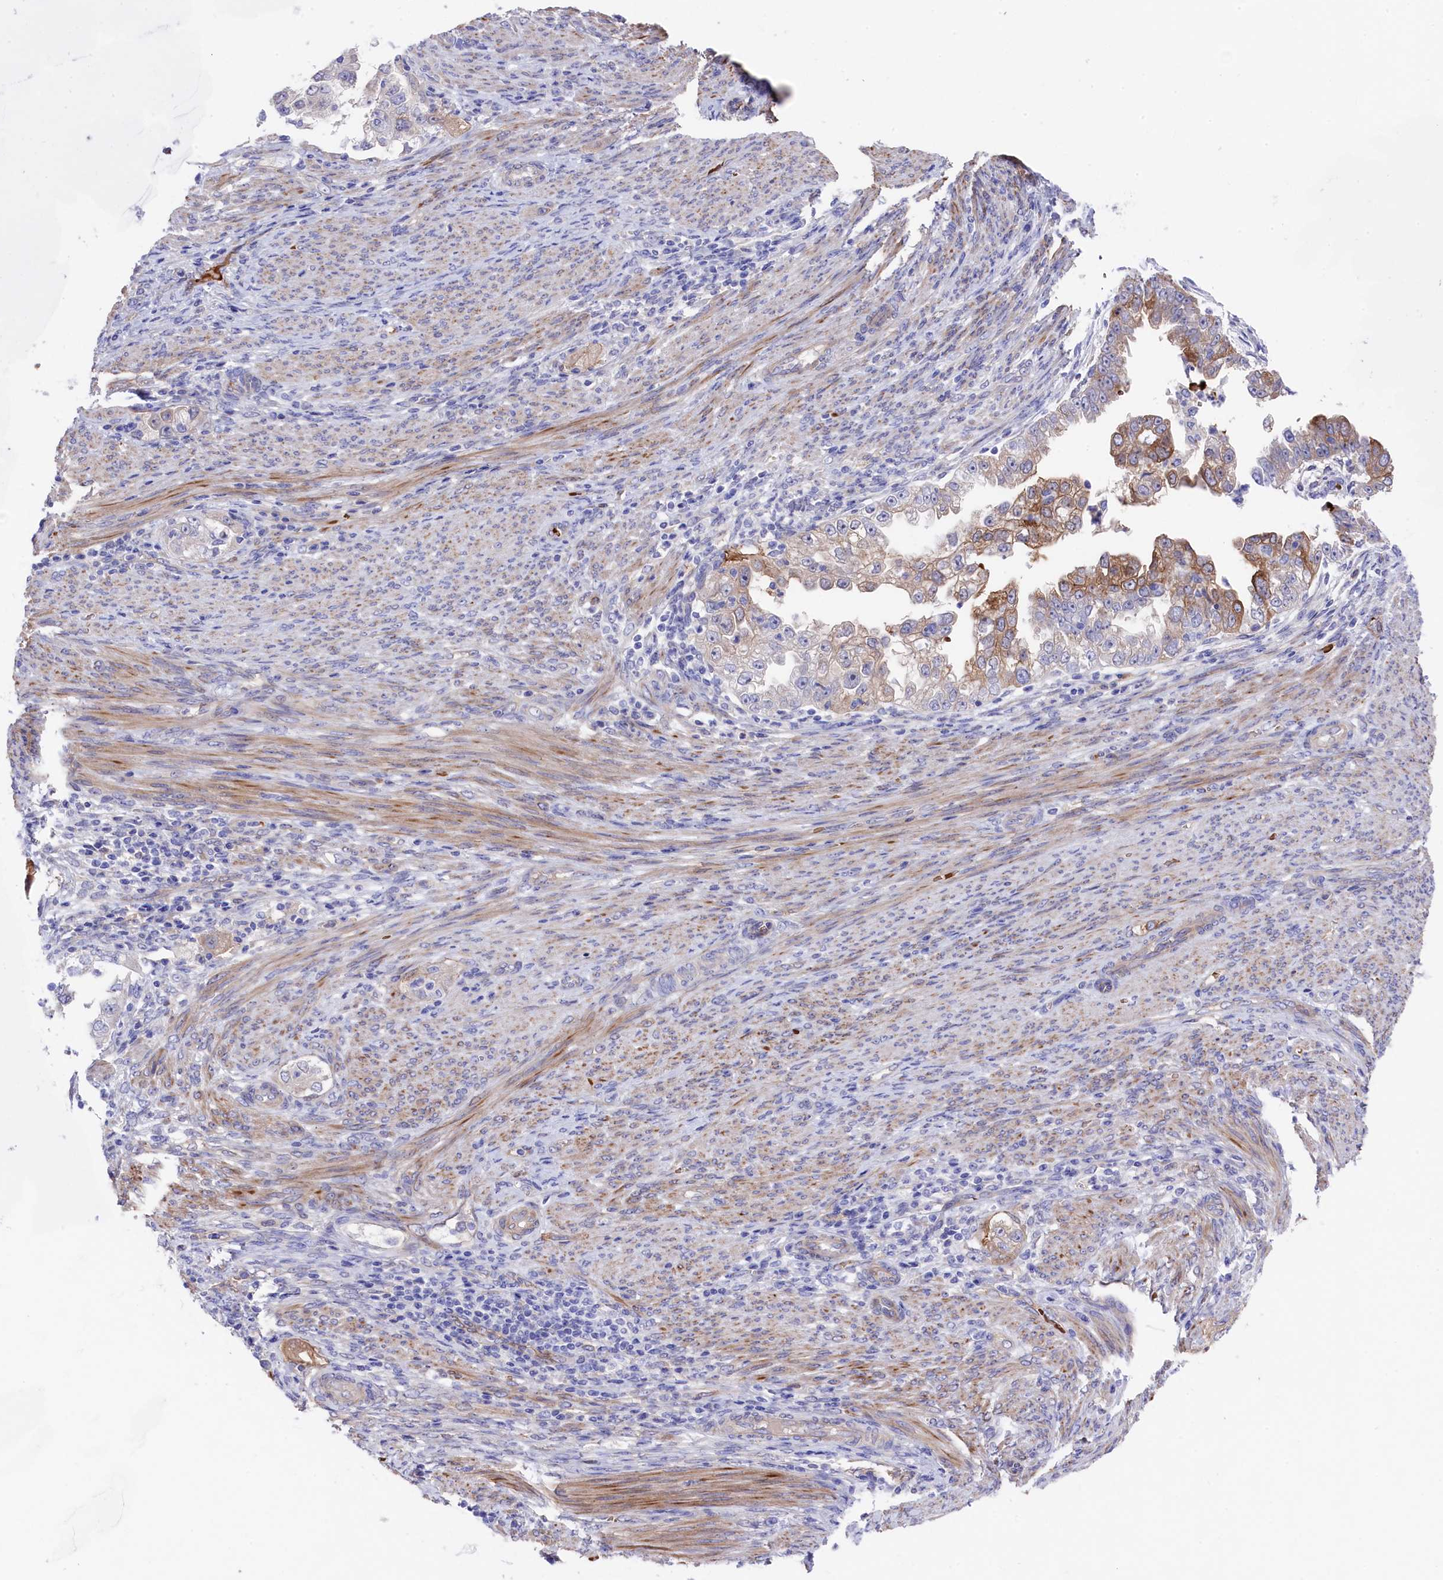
{"staining": {"intensity": "moderate", "quantity": "<25%", "location": "cytoplasmic/membranous"}, "tissue": "endometrial cancer", "cell_type": "Tumor cells", "image_type": "cancer", "snomed": [{"axis": "morphology", "description": "Adenocarcinoma, NOS"}, {"axis": "topography", "description": "Endometrium"}], "caption": "Protein staining of endometrial adenocarcinoma tissue reveals moderate cytoplasmic/membranous staining in approximately <25% of tumor cells. (DAB = brown stain, brightfield microscopy at high magnification).", "gene": "LHFPL4", "patient": {"sex": "female", "age": 85}}